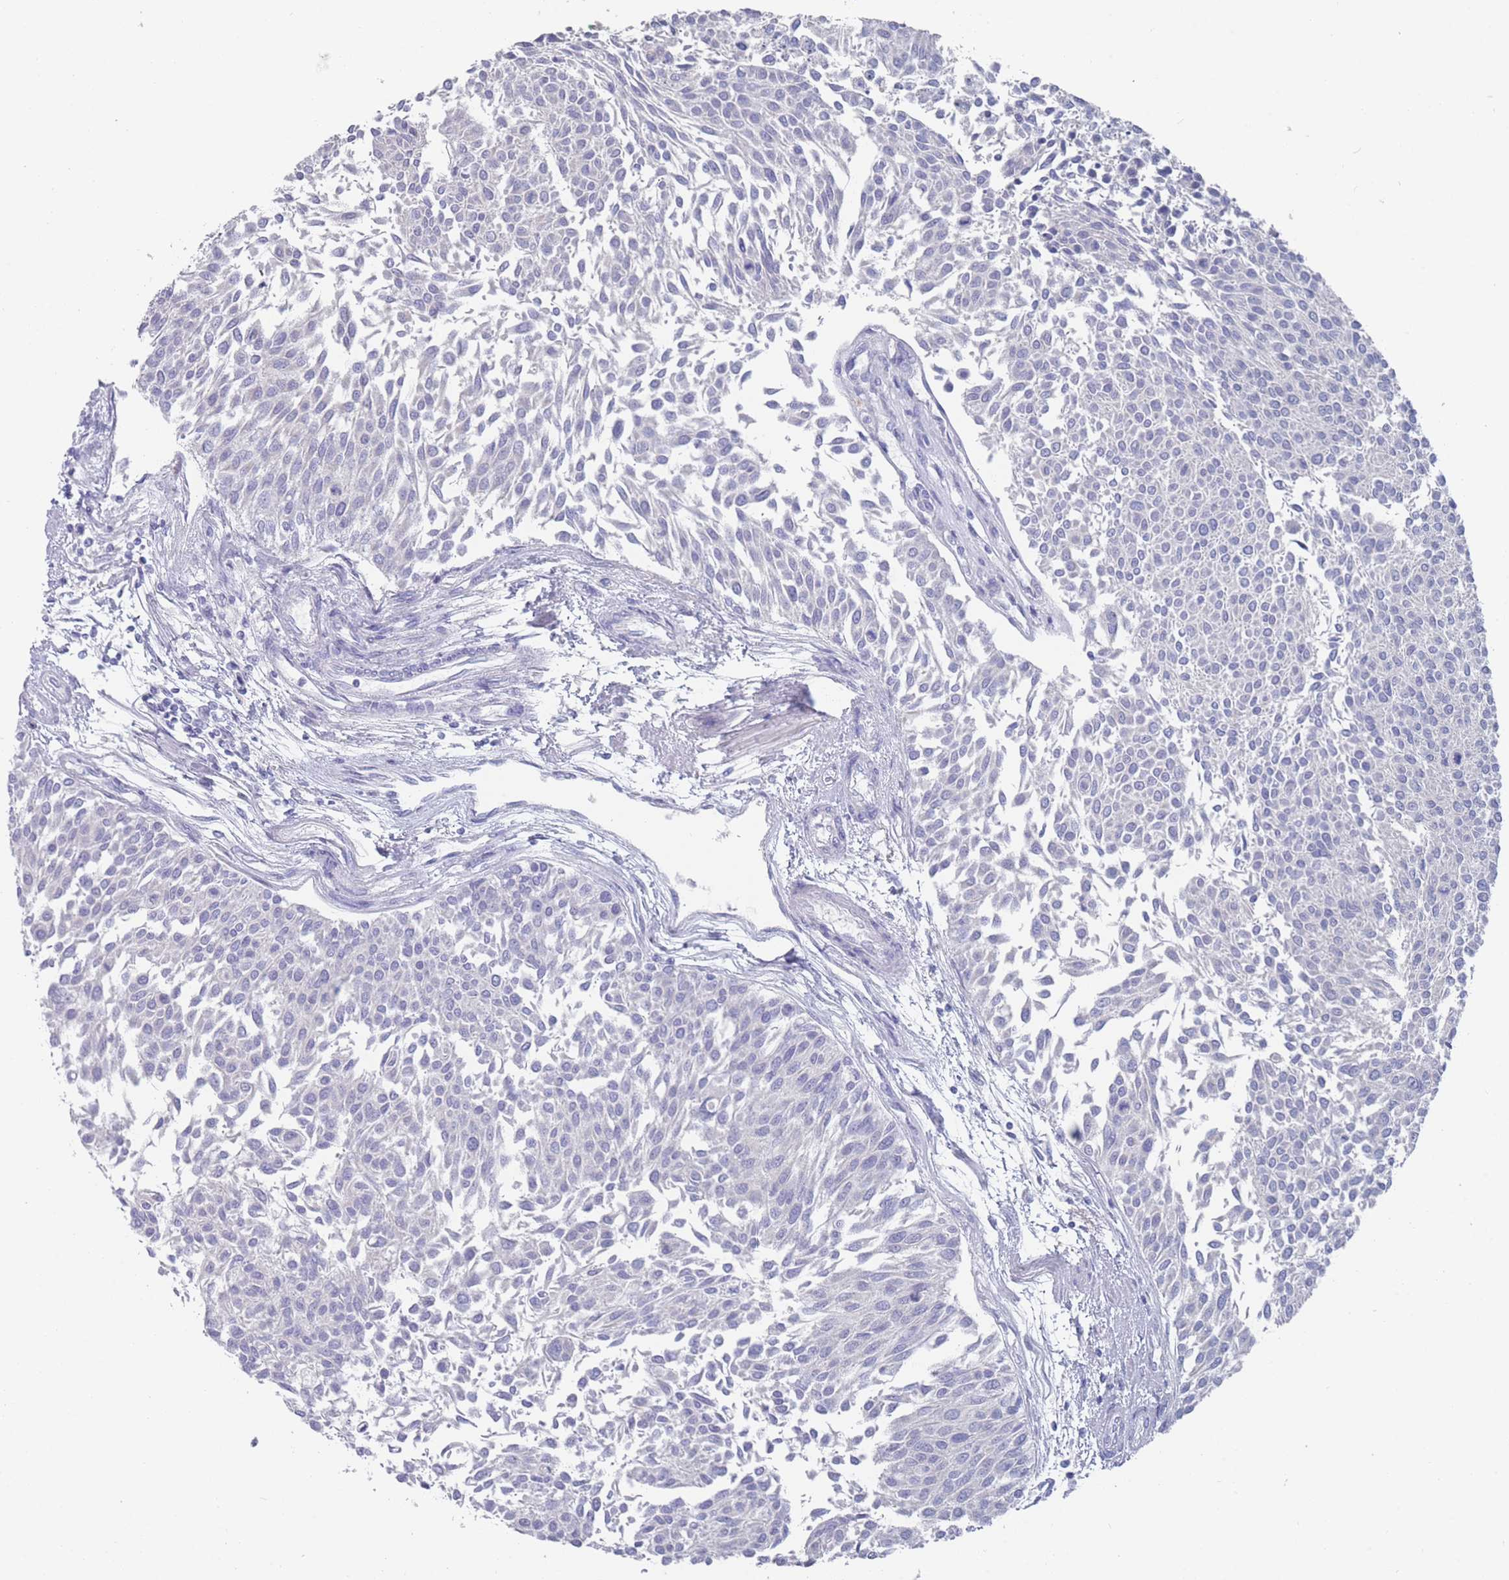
{"staining": {"intensity": "negative", "quantity": "none", "location": "none"}, "tissue": "urothelial cancer", "cell_type": "Tumor cells", "image_type": "cancer", "snomed": [{"axis": "morphology", "description": "Urothelial carcinoma, NOS"}, {"axis": "topography", "description": "Urinary bladder"}], "caption": "A micrograph of urothelial cancer stained for a protein reveals no brown staining in tumor cells. The staining is performed using DAB (3,3'-diaminobenzidine) brown chromogen with nuclei counter-stained in using hematoxylin.", "gene": "CYP51A1", "patient": {"sex": "male", "age": 55}}